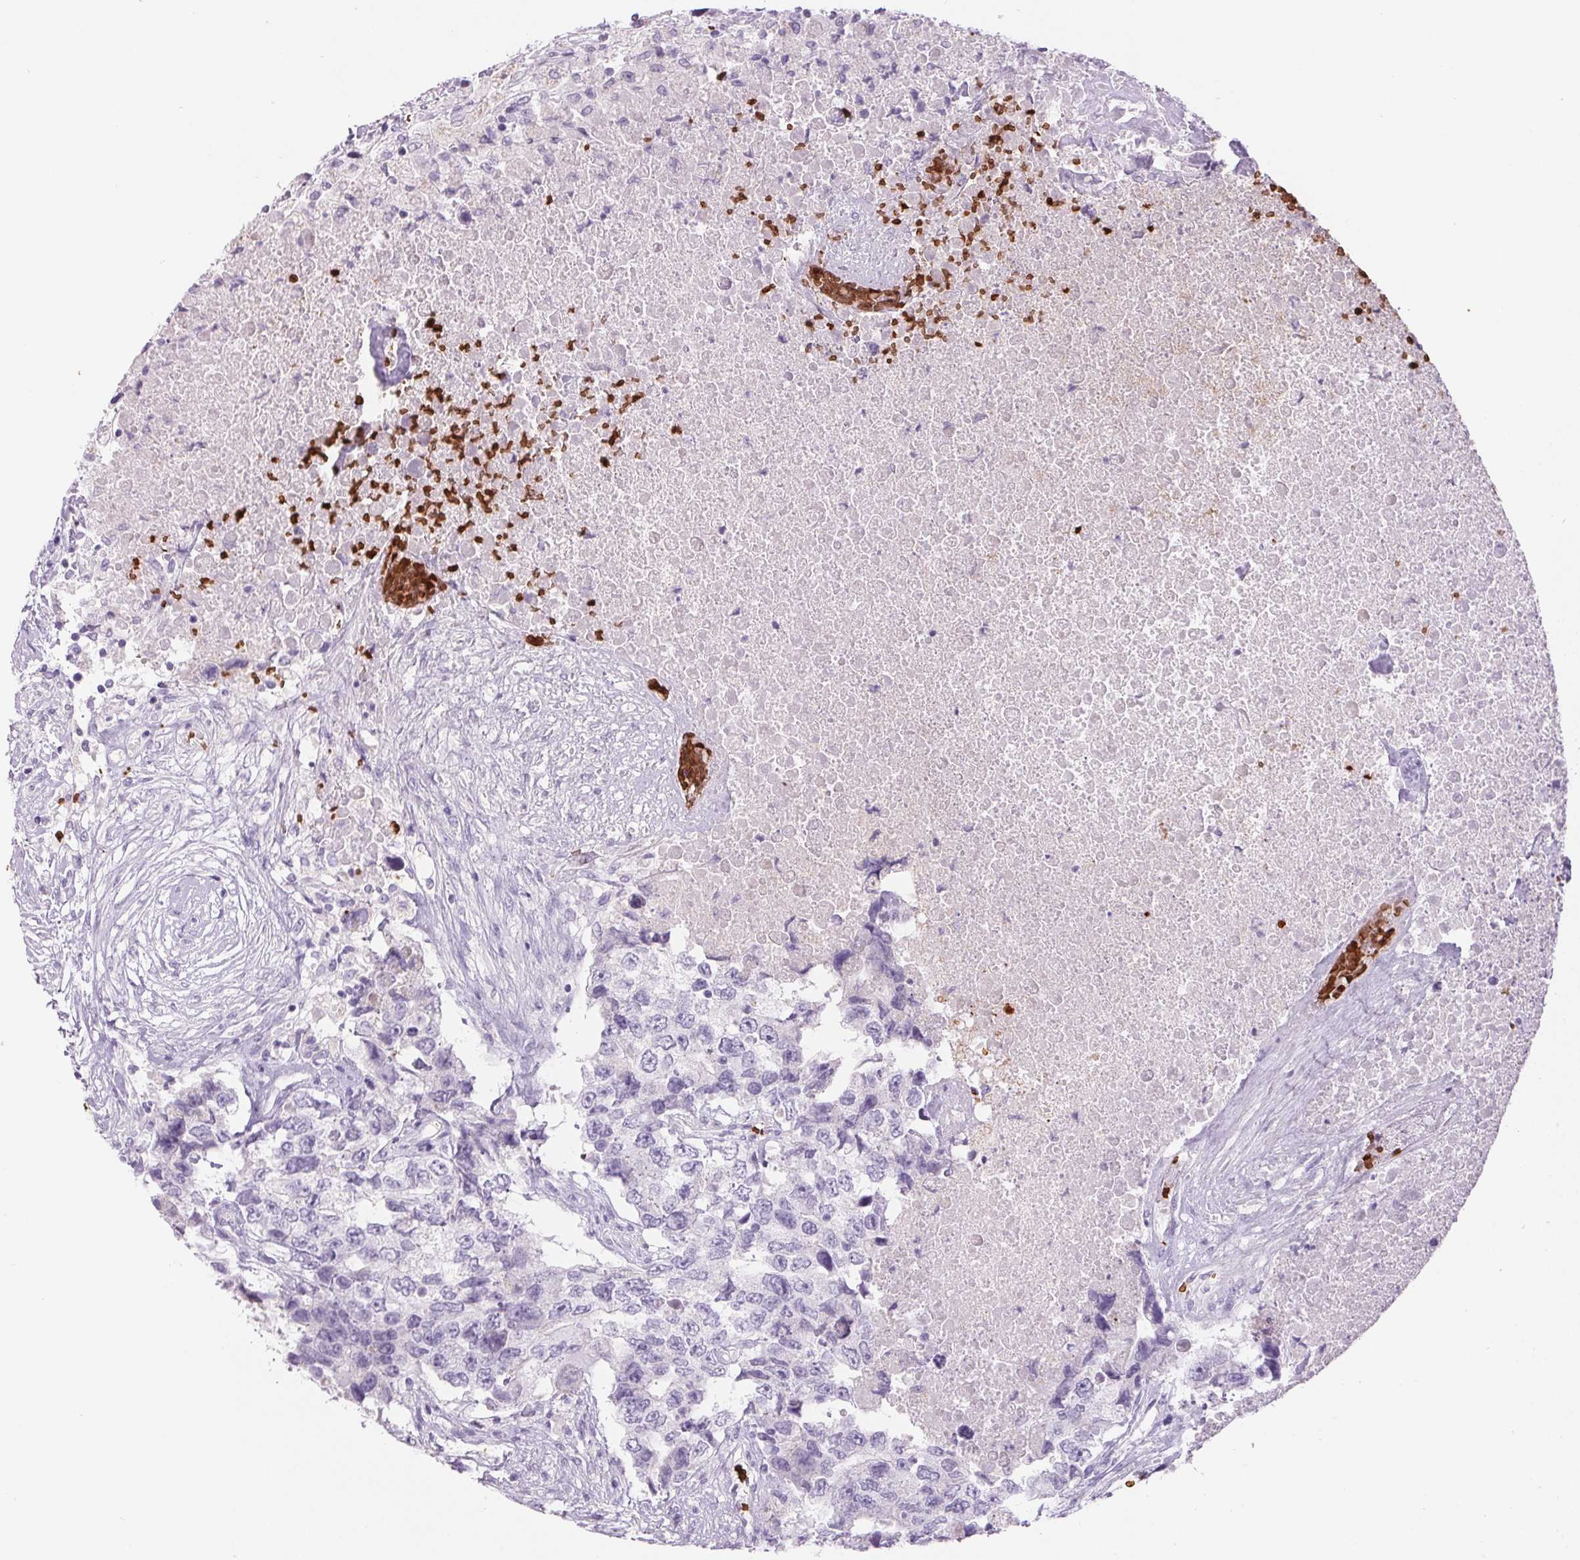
{"staining": {"intensity": "negative", "quantity": "none", "location": "none"}, "tissue": "testis cancer", "cell_type": "Tumor cells", "image_type": "cancer", "snomed": [{"axis": "morphology", "description": "Carcinoma, Embryonal, NOS"}, {"axis": "topography", "description": "Testis"}], "caption": "Immunohistochemistry photomicrograph of neoplastic tissue: human testis cancer (embryonal carcinoma) stained with DAB shows no significant protein positivity in tumor cells.", "gene": "HBQ1", "patient": {"sex": "male", "age": 24}}